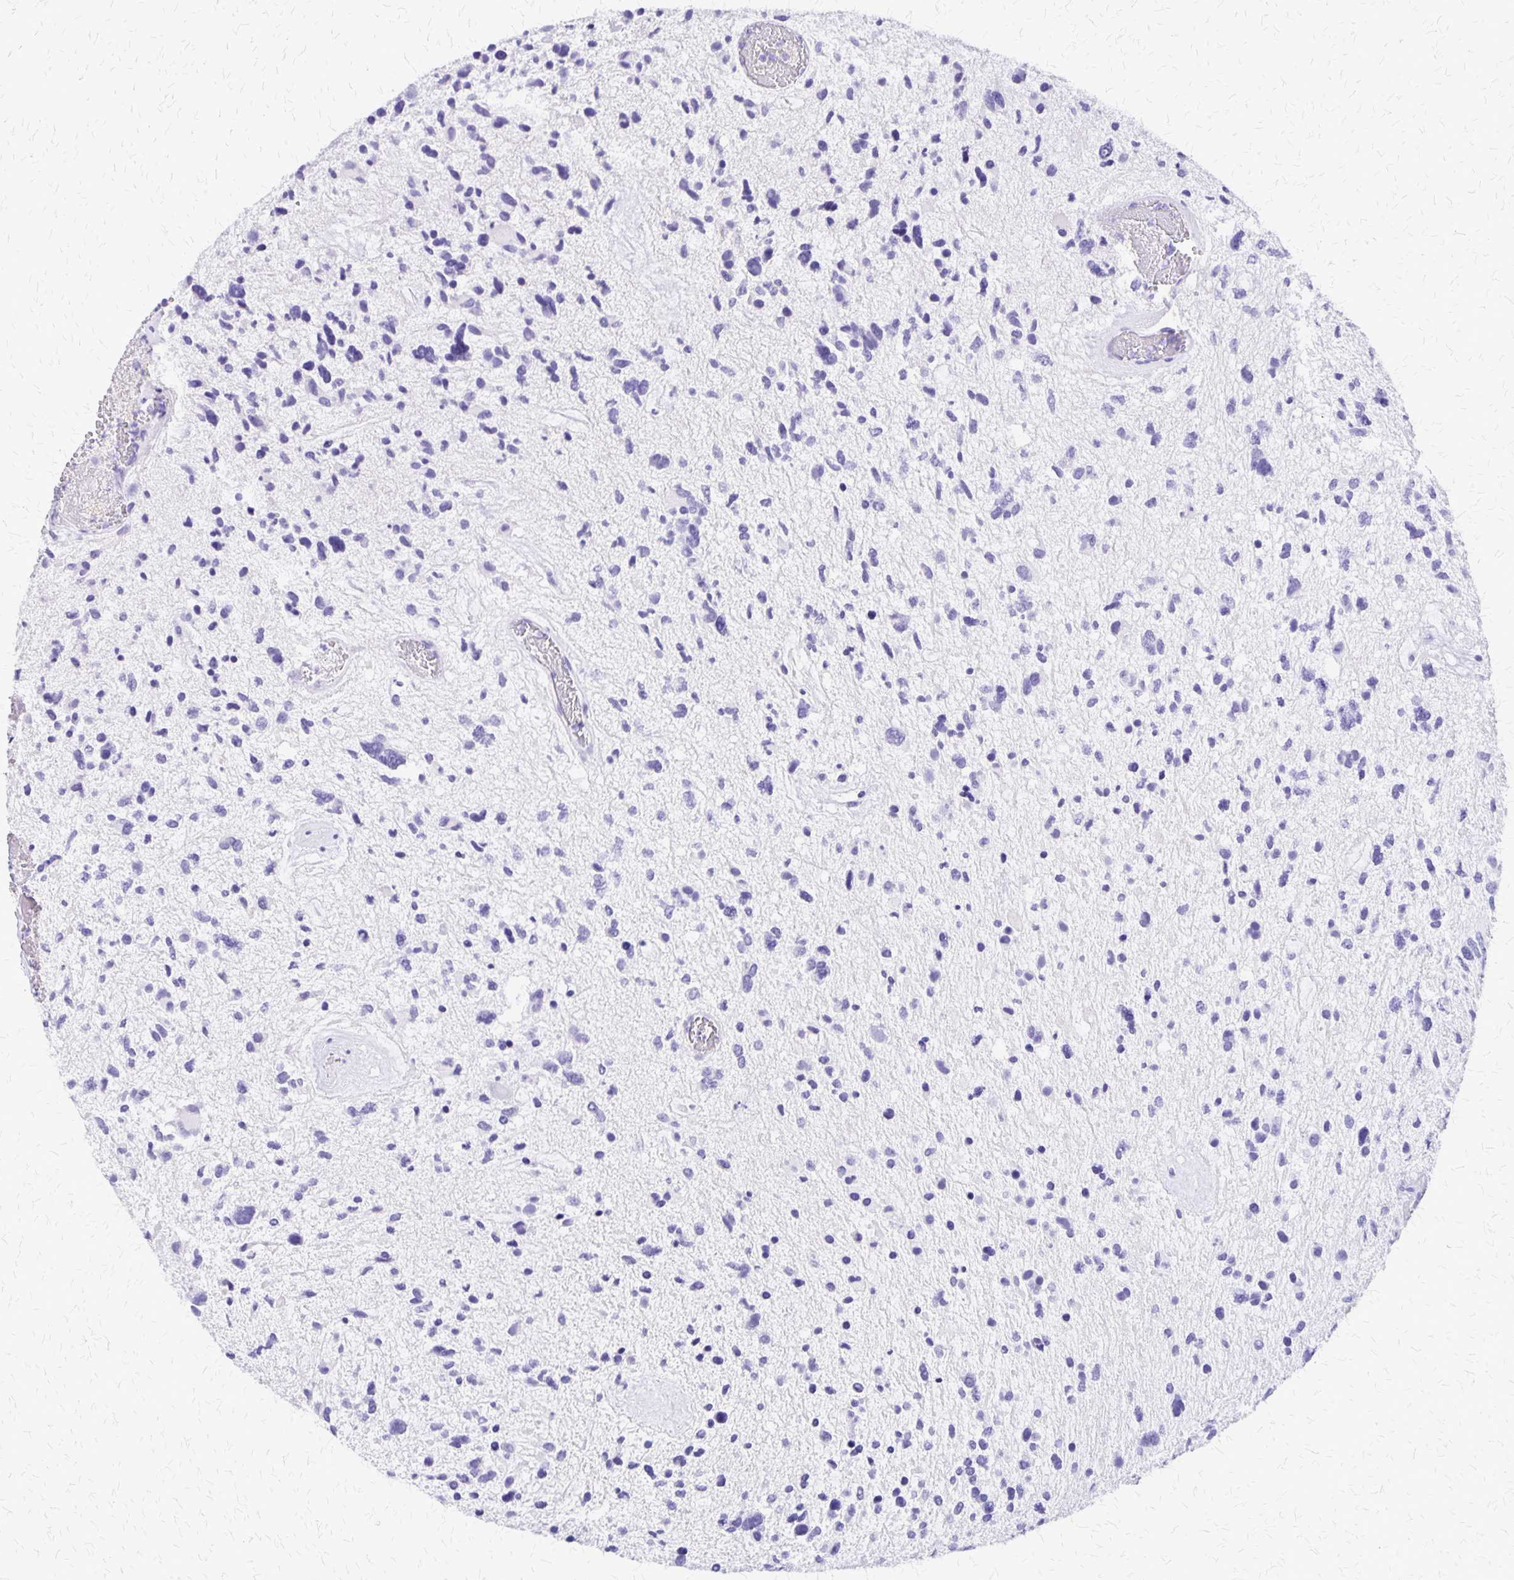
{"staining": {"intensity": "negative", "quantity": "none", "location": "none"}, "tissue": "glioma", "cell_type": "Tumor cells", "image_type": "cancer", "snomed": [{"axis": "morphology", "description": "Glioma, malignant, High grade"}, {"axis": "topography", "description": "Brain"}], "caption": "A high-resolution histopathology image shows IHC staining of malignant glioma (high-grade), which shows no significant positivity in tumor cells. Nuclei are stained in blue.", "gene": "SLC13A2", "patient": {"sex": "female", "age": 11}}